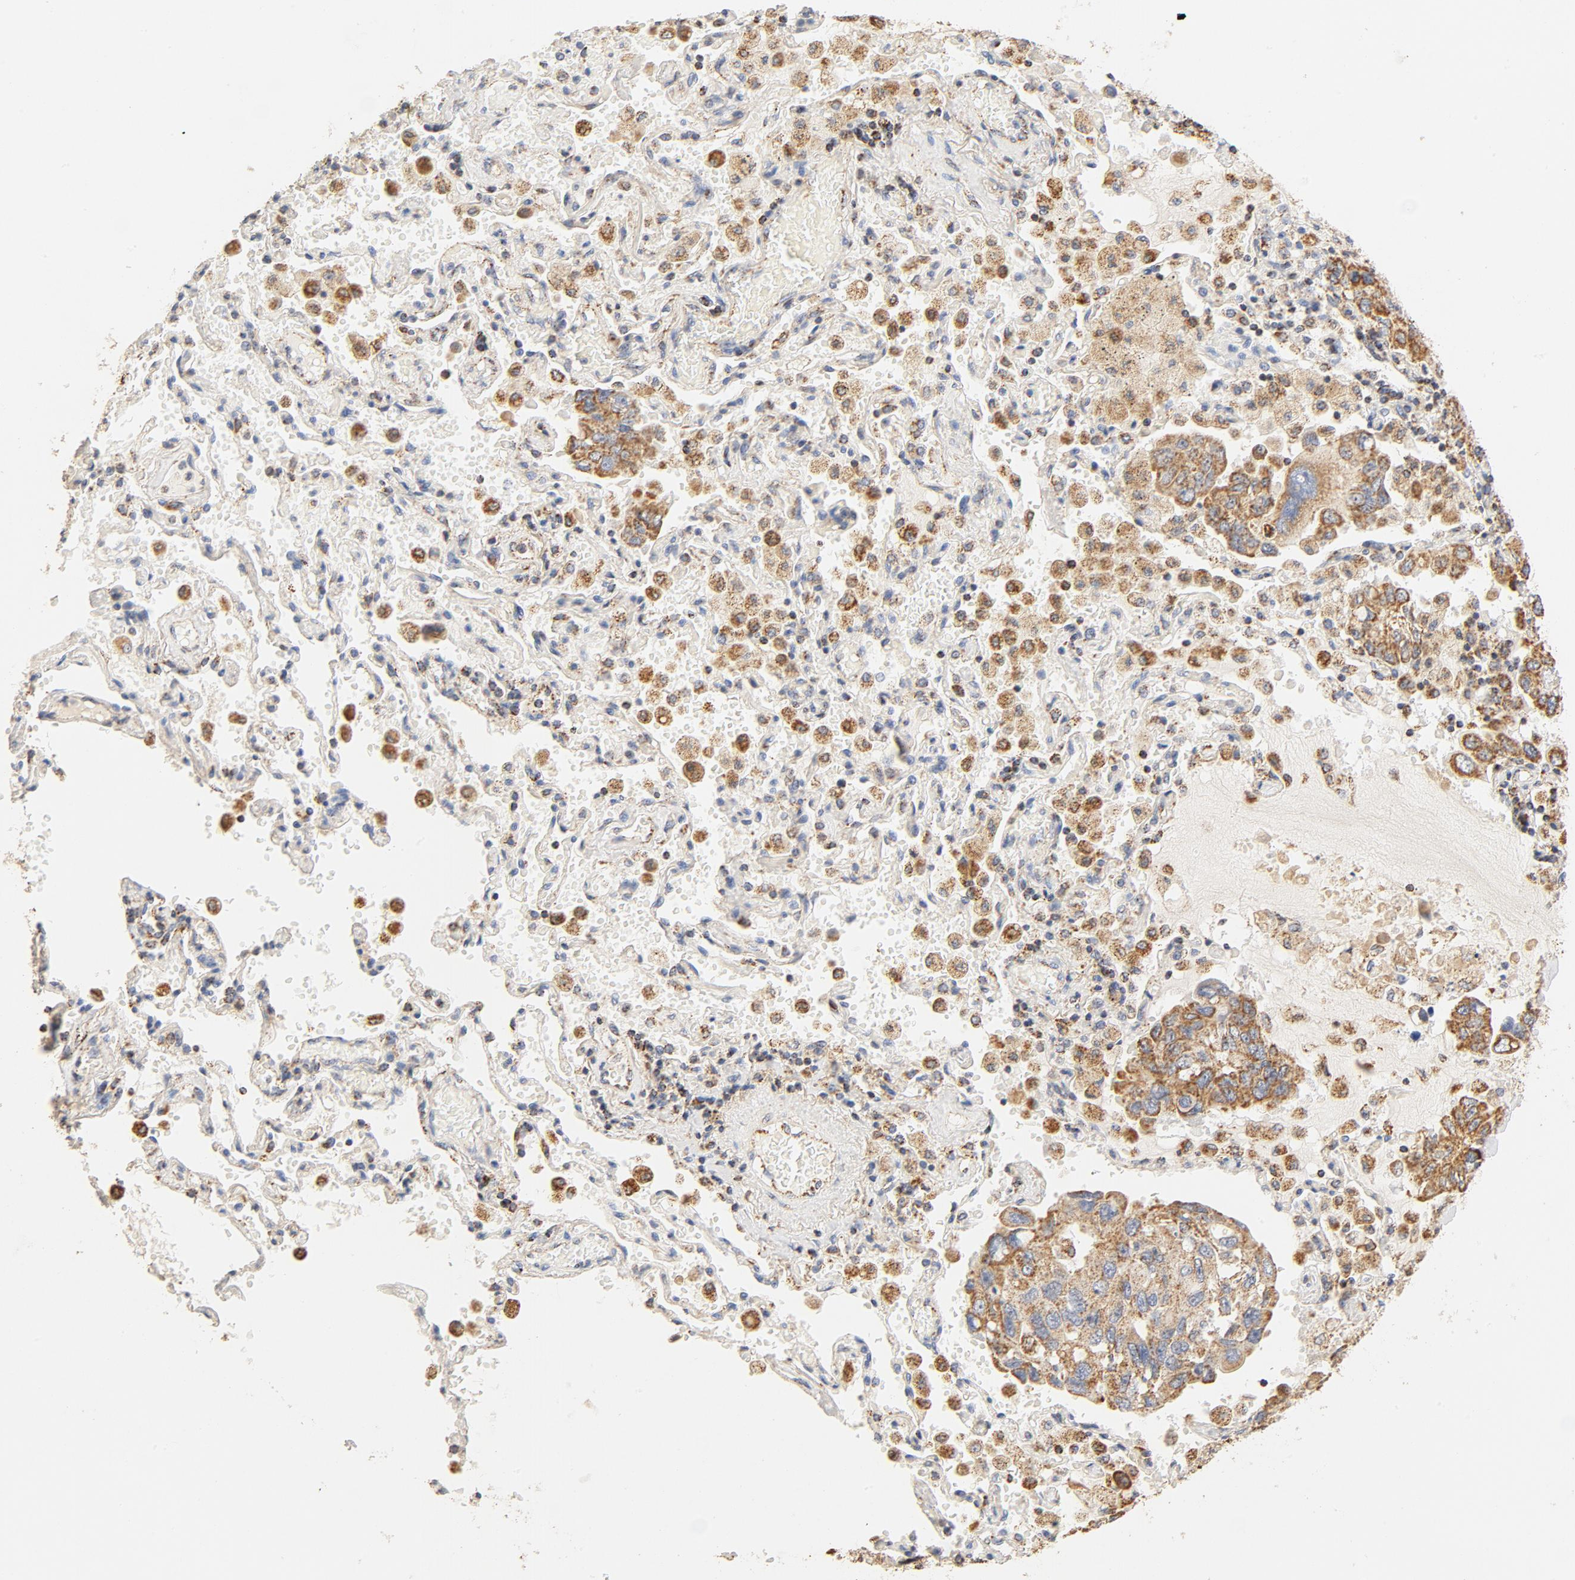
{"staining": {"intensity": "moderate", "quantity": ">75%", "location": "cytoplasmic/membranous"}, "tissue": "lung cancer", "cell_type": "Tumor cells", "image_type": "cancer", "snomed": [{"axis": "morphology", "description": "Adenocarcinoma, NOS"}, {"axis": "topography", "description": "Lung"}], "caption": "About >75% of tumor cells in lung adenocarcinoma show moderate cytoplasmic/membranous protein positivity as visualized by brown immunohistochemical staining.", "gene": "COX4I1", "patient": {"sex": "male", "age": 64}}